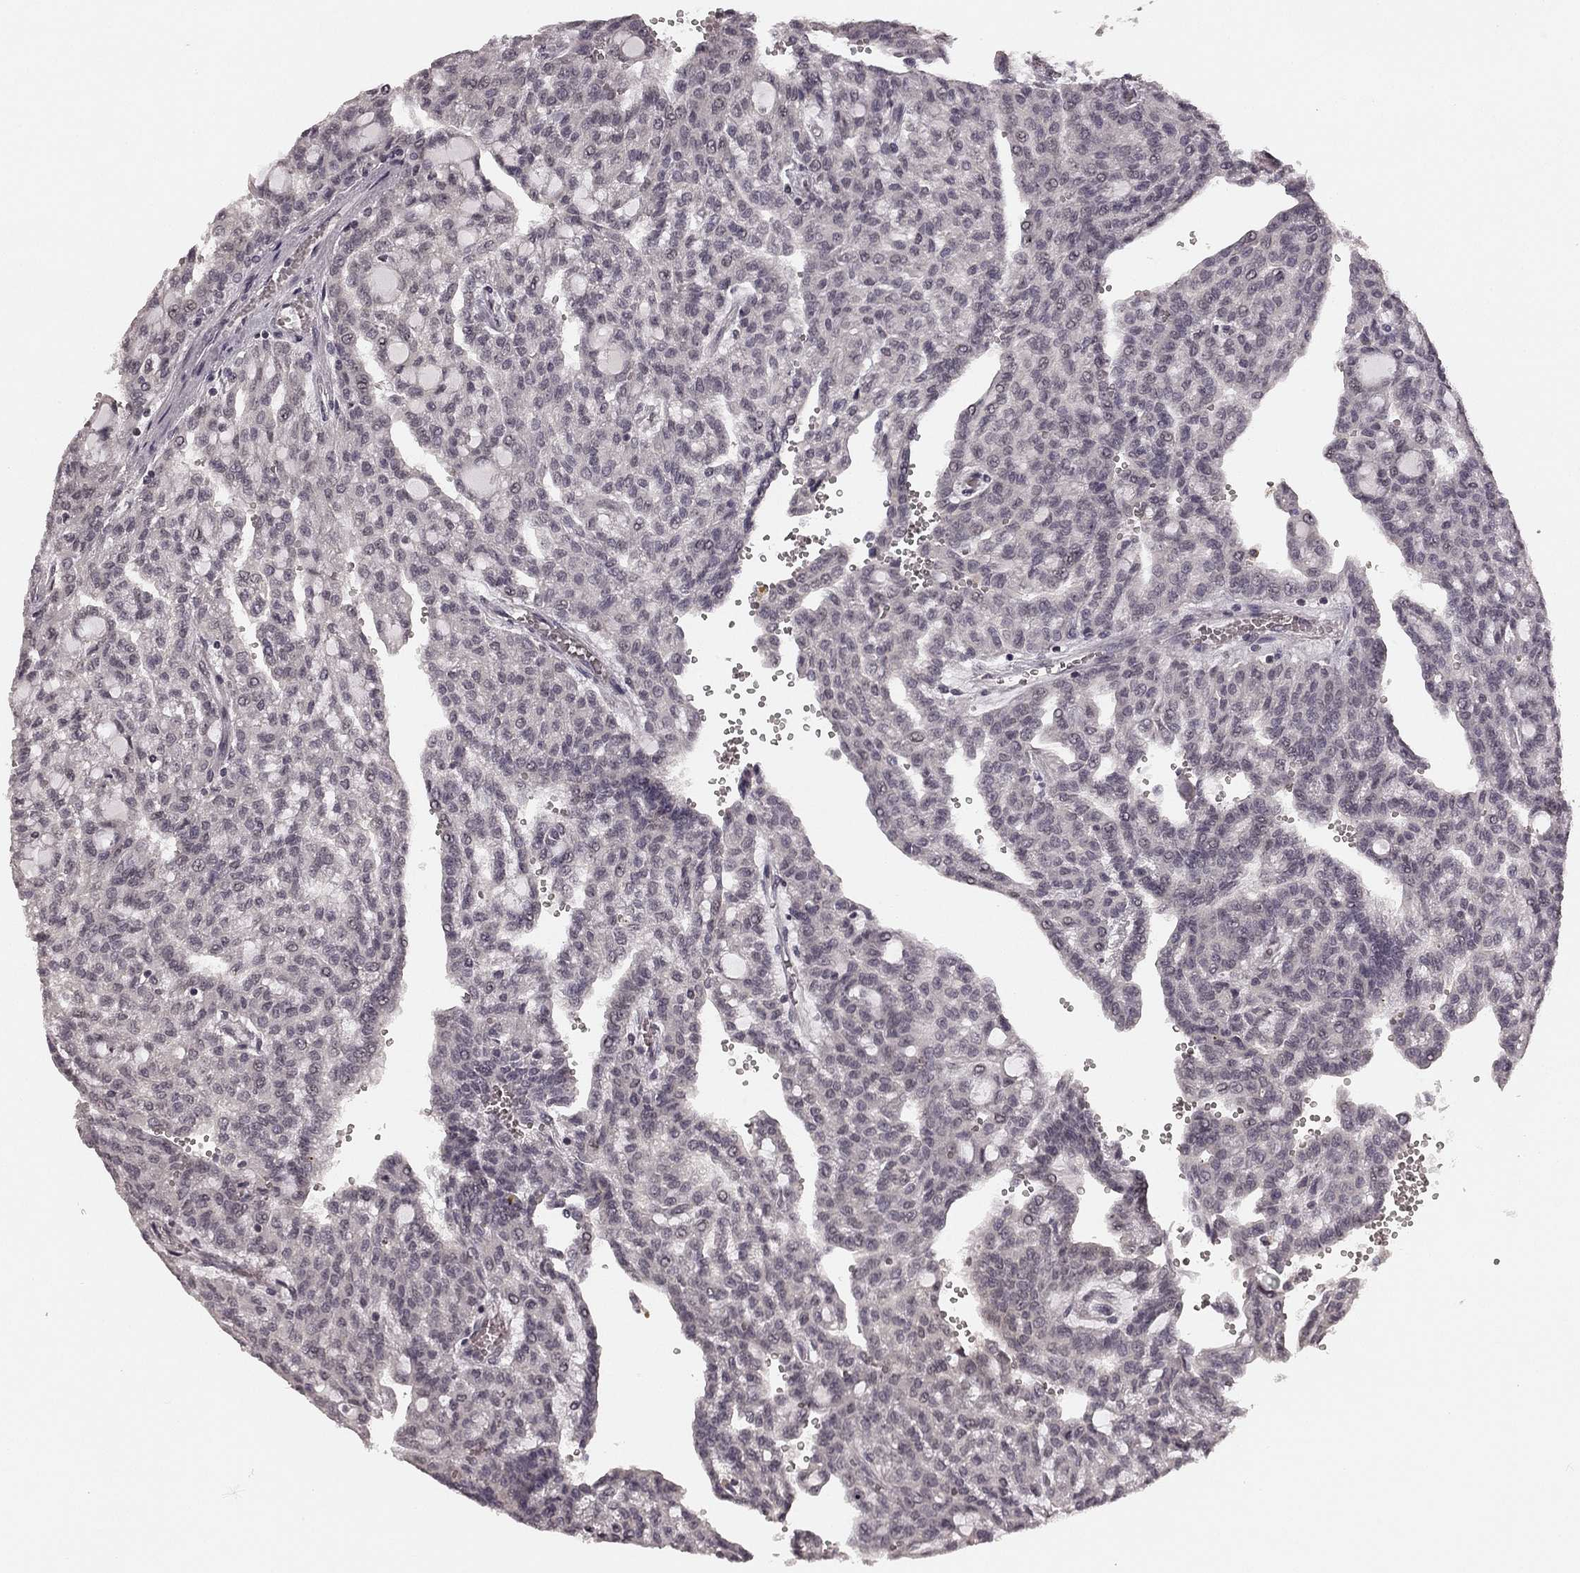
{"staining": {"intensity": "negative", "quantity": "none", "location": "none"}, "tissue": "renal cancer", "cell_type": "Tumor cells", "image_type": "cancer", "snomed": [{"axis": "morphology", "description": "Adenocarcinoma, NOS"}, {"axis": "topography", "description": "Kidney"}], "caption": "The immunohistochemistry (IHC) photomicrograph has no significant expression in tumor cells of adenocarcinoma (renal) tissue.", "gene": "HCN4", "patient": {"sex": "male", "age": 63}}